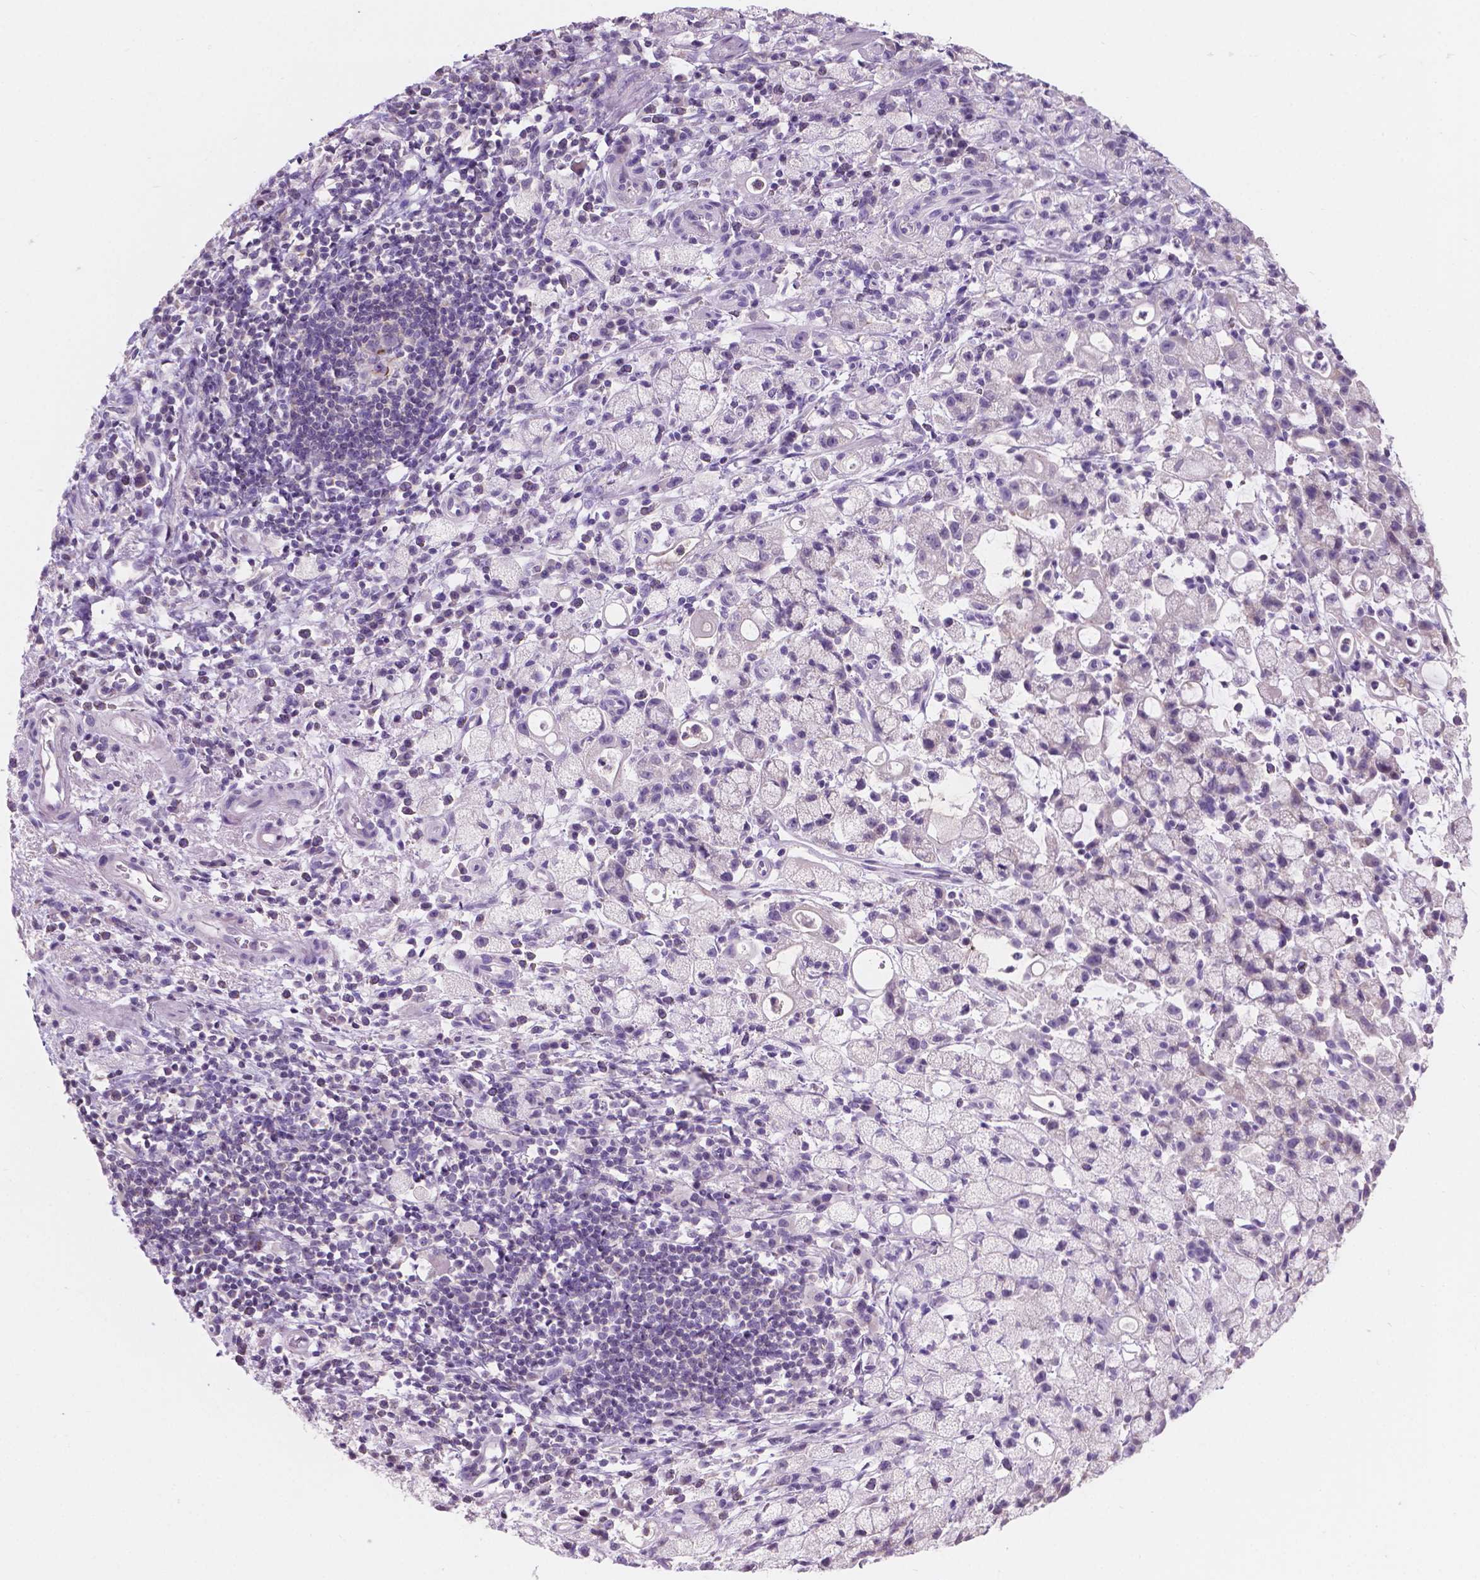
{"staining": {"intensity": "negative", "quantity": "none", "location": "none"}, "tissue": "stomach cancer", "cell_type": "Tumor cells", "image_type": "cancer", "snomed": [{"axis": "morphology", "description": "Adenocarcinoma, NOS"}, {"axis": "topography", "description": "Stomach"}], "caption": "Immunohistochemistry (IHC) of human adenocarcinoma (stomach) reveals no positivity in tumor cells.", "gene": "SBSN", "patient": {"sex": "male", "age": 58}}